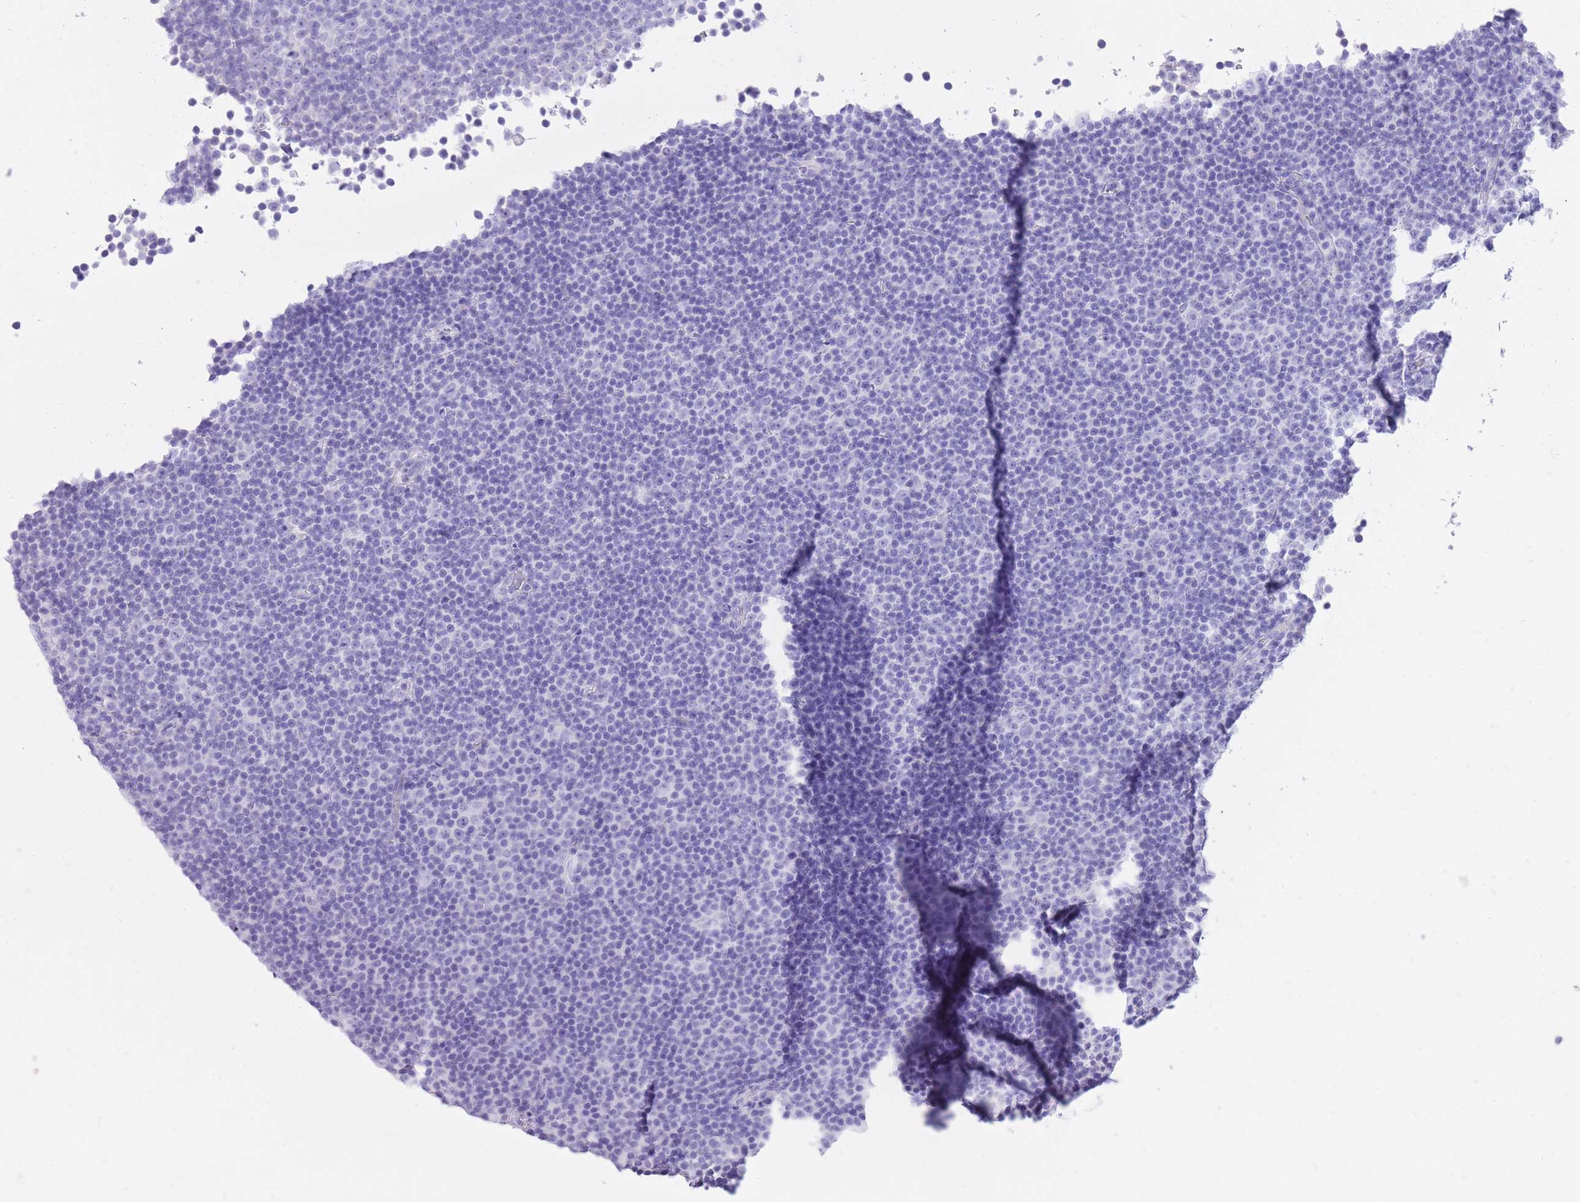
{"staining": {"intensity": "negative", "quantity": "none", "location": "none"}, "tissue": "lymphoma", "cell_type": "Tumor cells", "image_type": "cancer", "snomed": [{"axis": "morphology", "description": "Malignant lymphoma, non-Hodgkin's type, Low grade"}, {"axis": "topography", "description": "Lymph node"}], "caption": "High magnification brightfield microscopy of malignant lymphoma, non-Hodgkin's type (low-grade) stained with DAB (brown) and counterstained with hematoxylin (blue): tumor cells show no significant positivity. (DAB (3,3'-diaminobenzidine) immunohistochemistry visualized using brightfield microscopy, high magnification).", "gene": "SLC4A4", "patient": {"sex": "female", "age": 67}}